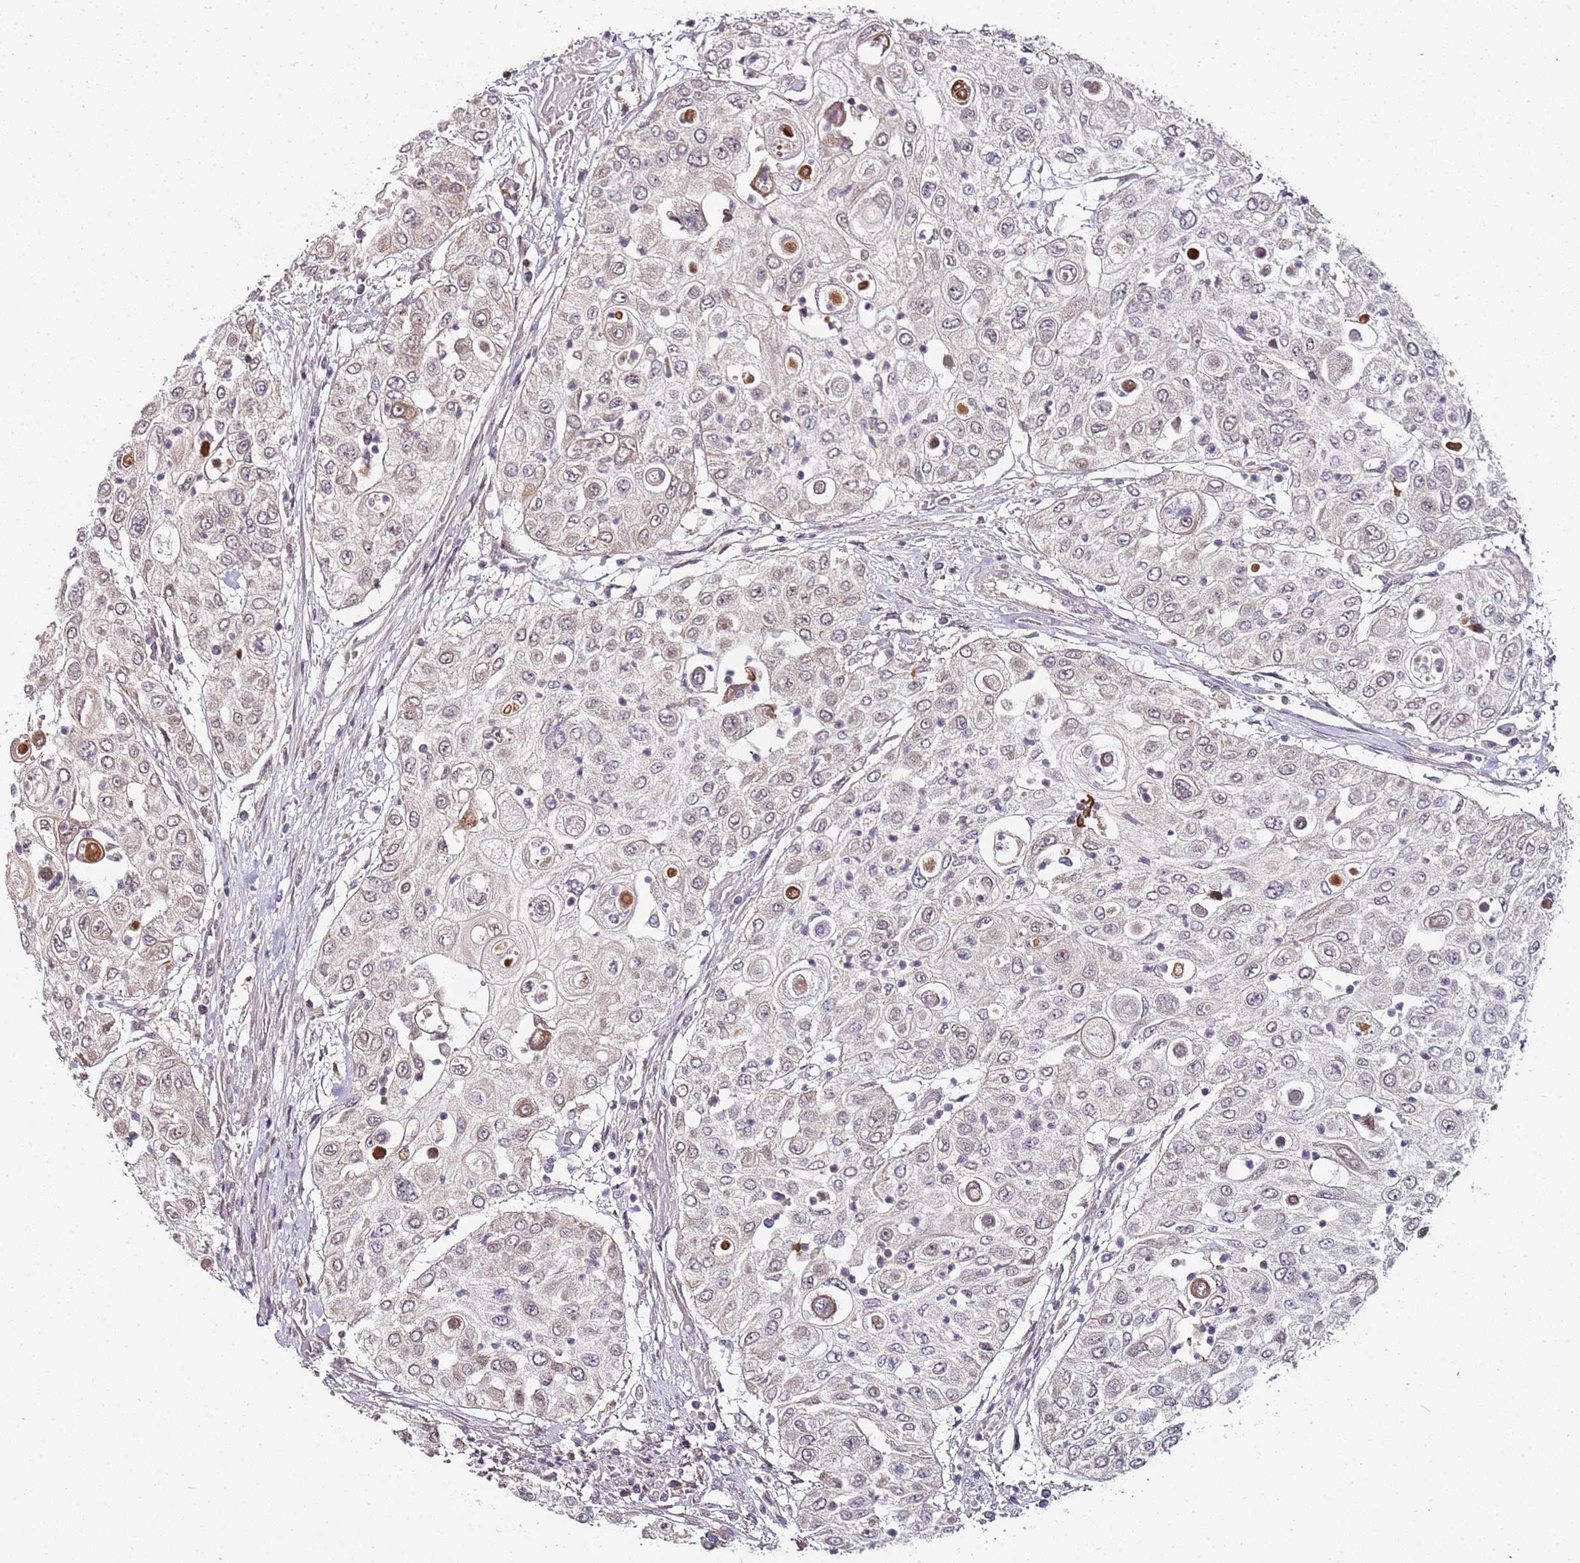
{"staining": {"intensity": "weak", "quantity": "<25%", "location": "cytoplasmic/membranous"}, "tissue": "urothelial cancer", "cell_type": "Tumor cells", "image_type": "cancer", "snomed": [{"axis": "morphology", "description": "Urothelial carcinoma, High grade"}, {"axis": "topography", "description": "Urinary bladder"}], "caption": "A high-resolution image shows IHC staining of urothelial cancer, which exhibits no significant positivity in tumor cells. Nuclei are stained in blue.", "gene": "EDC3", "patient": {"sex": "female", "age": 79}}